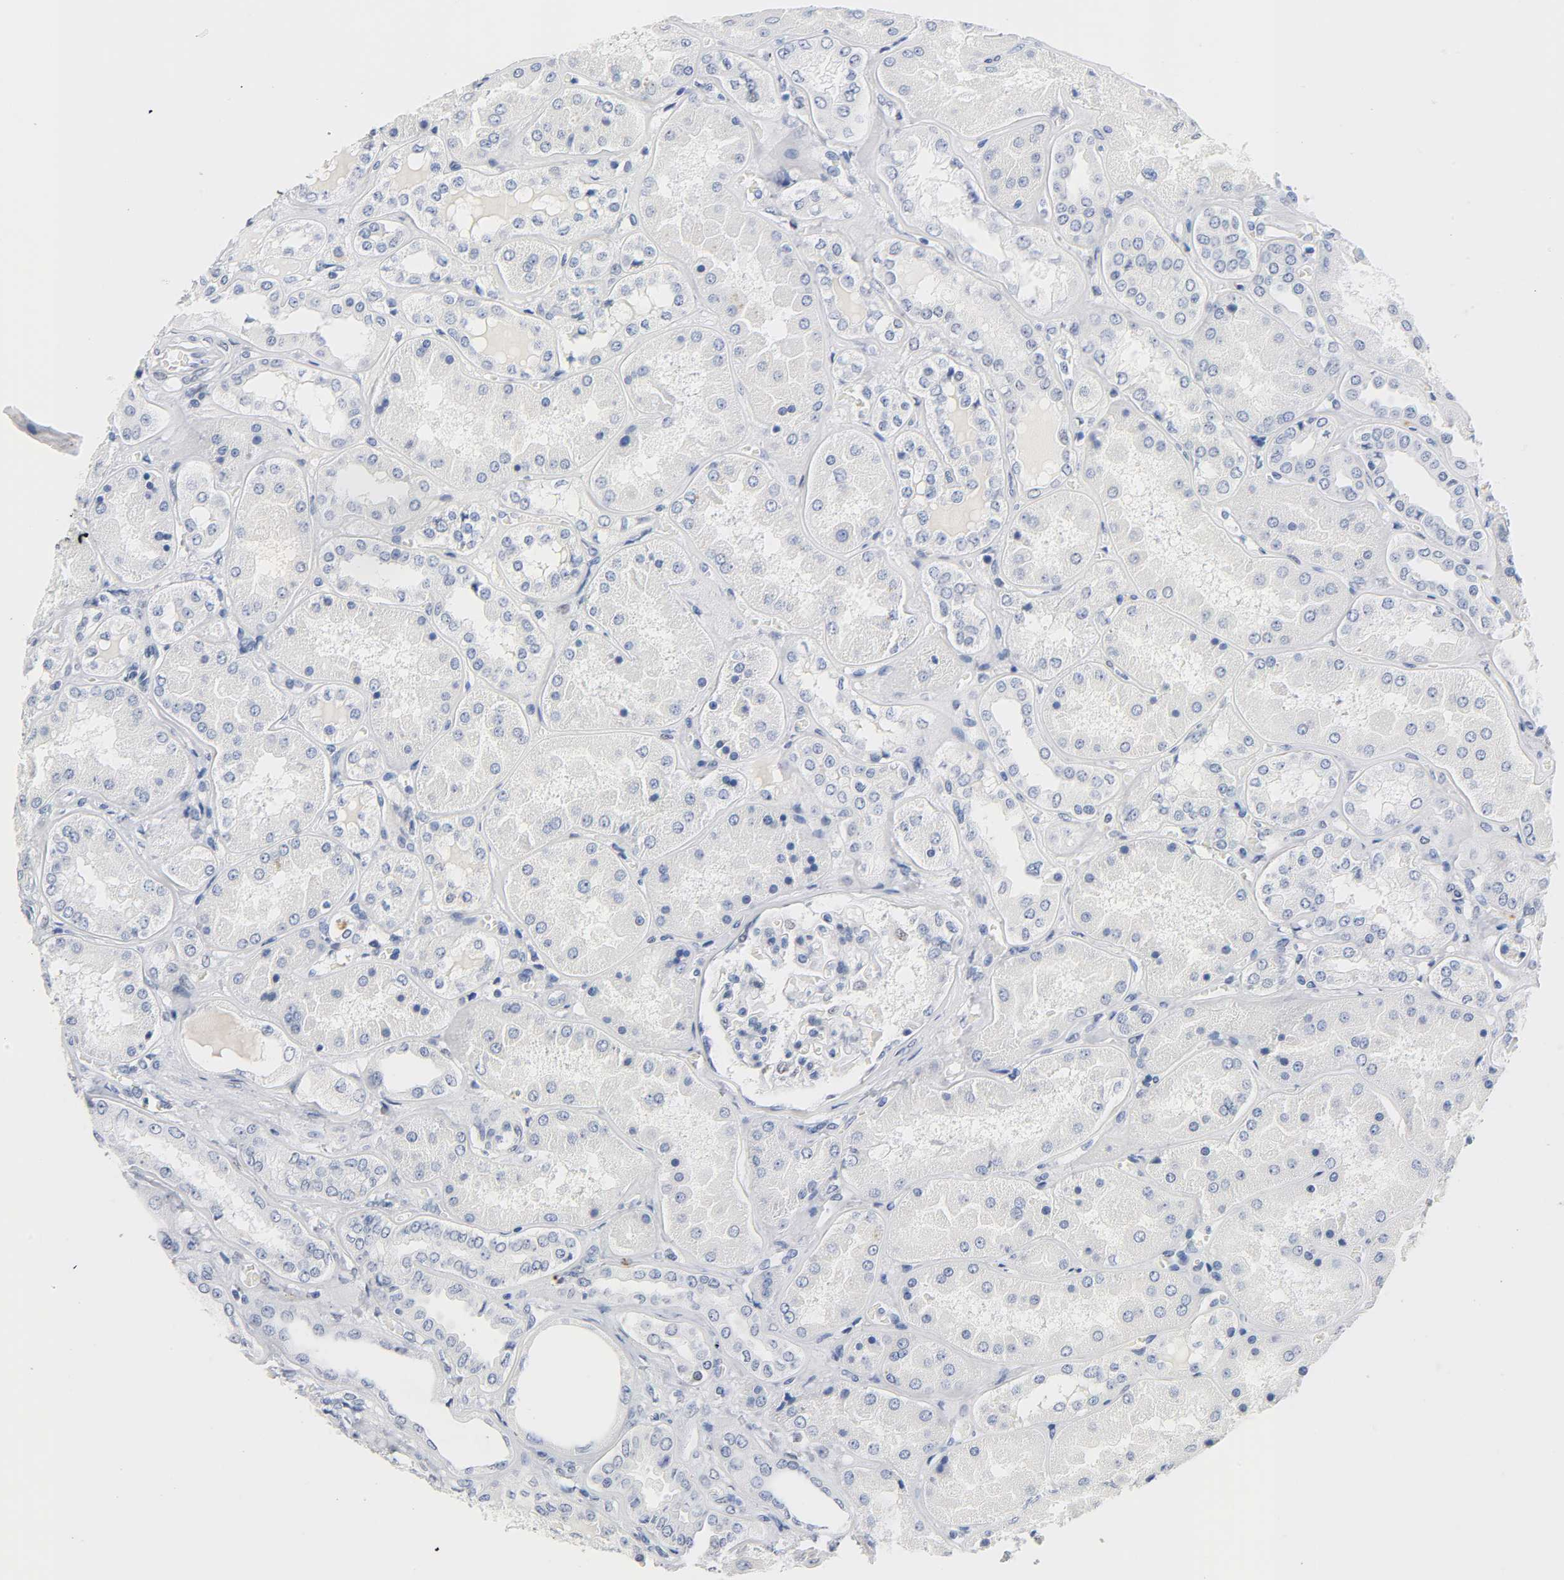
{"staining": {"intensity": "moderate", "quantity": "<25%", "location": "nuclear"}, "tissue": "kidney", "cell_type": "Cells in glomeruli", "image_type": "normal", "snomed": [{"axis": "morphology", "description": "Normal tissue, NOS"}, {"axis": "topography", "description": "Kidney"}], "caption": "Immunohistochemical staining of benign kidney reveals <25% levels of moderate nuclear protein expression in approximately <25% of cells in glomeruli.", "gene": "NAB2", "patient": {"sex": "female", "age": 56}}